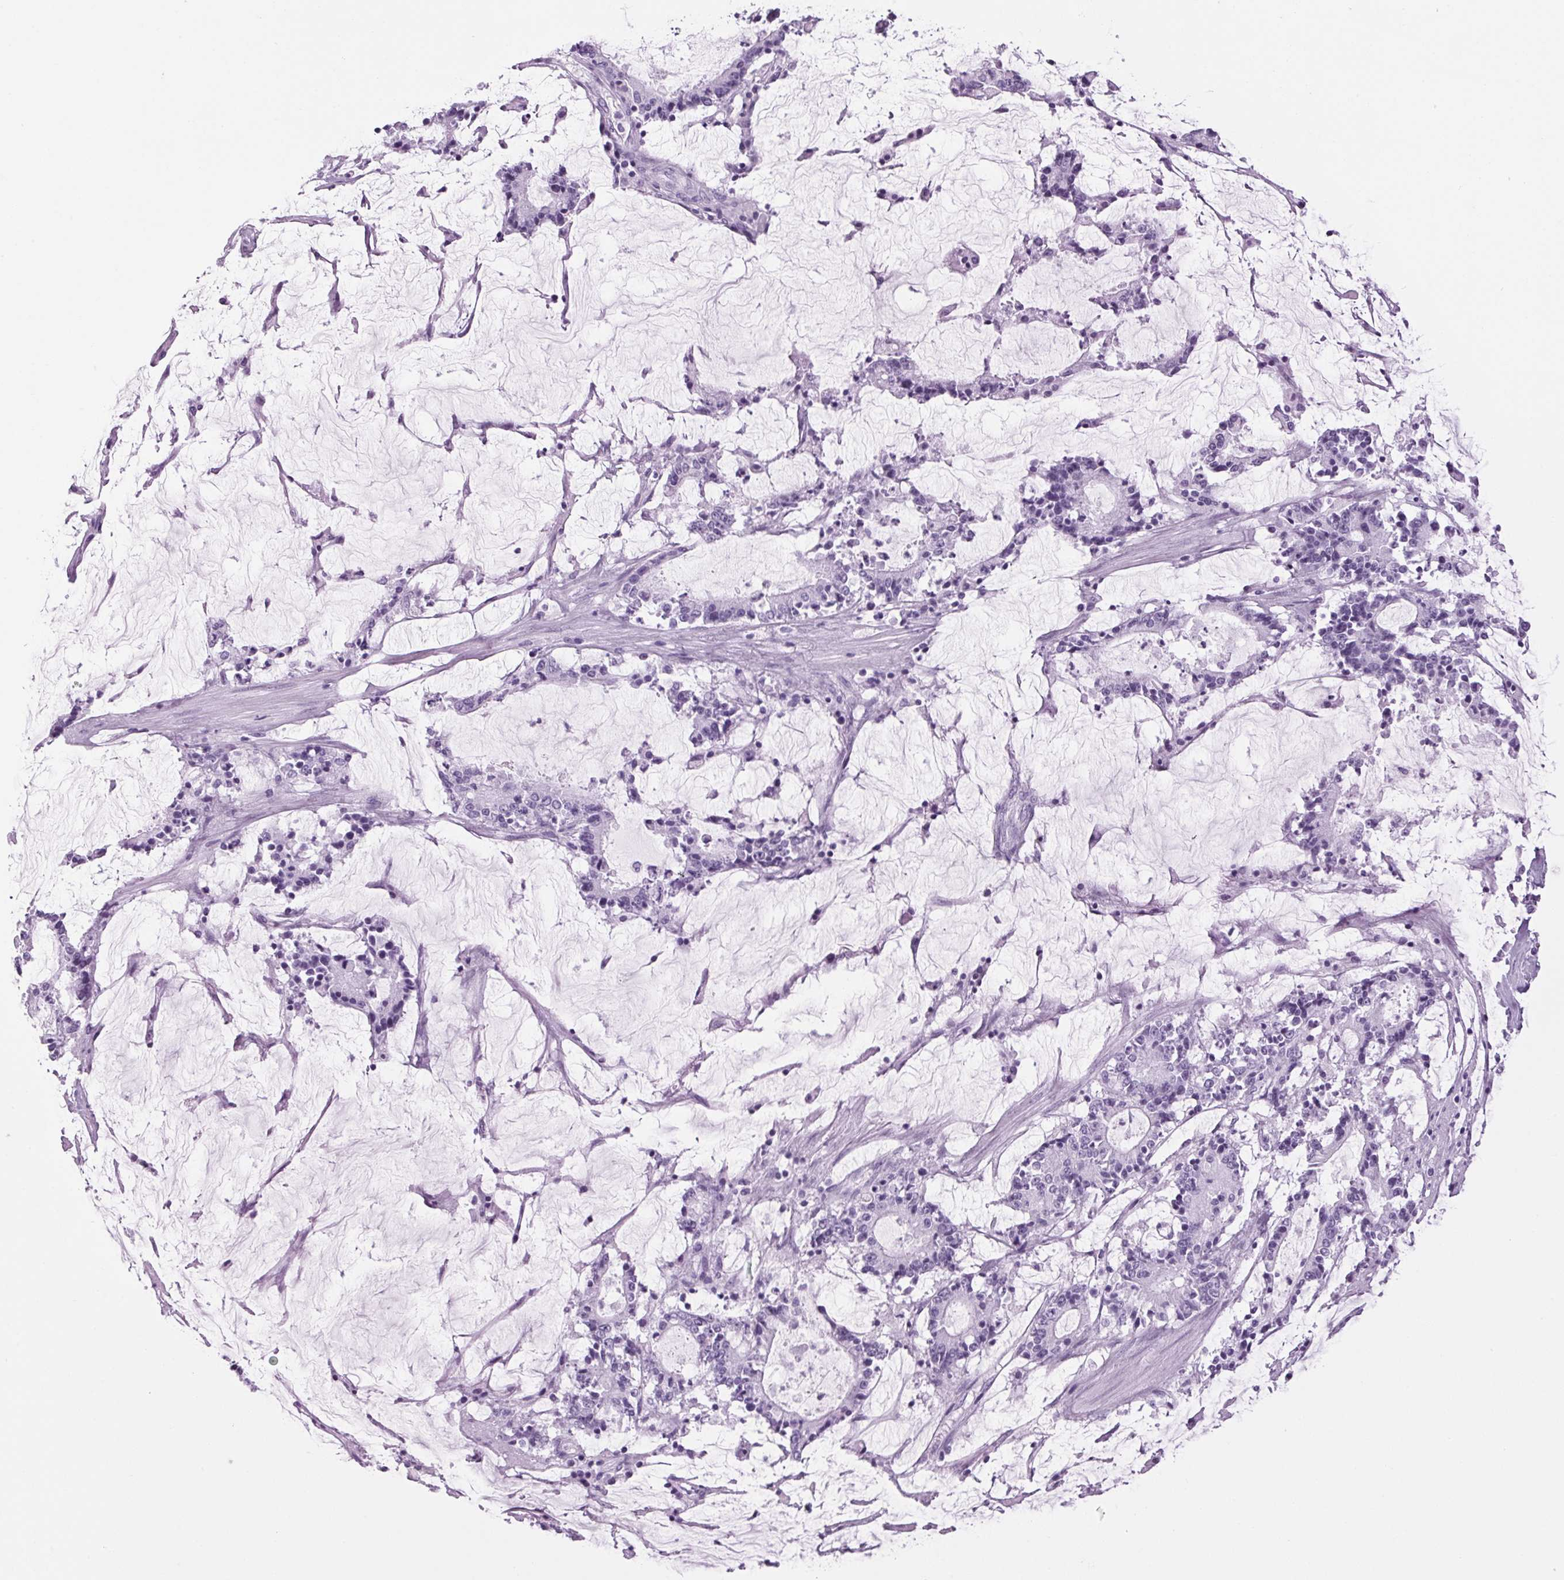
{"staining": {"intensity": "negative", "quantity": "none", "location": "none"}, "tissue": "stomach cancer", "cell_type": "Tumor cells", "image_type": "cancer", "snomed": [{"axis": "morphology", "description": "Adenocarcinoma, NOS"}, {"axis": "topography", "description": "Stomach, upper"}], "caption": "An IHC photomicrograph of stomach cancer is shown. There is no staining in tumor cells of stomach cancer. (DAB (3,3'-diaminobenzidine) IHC, high magnification).", "gene": "PPP1R1A", "patient": {"sex": "male", "age": 68}}